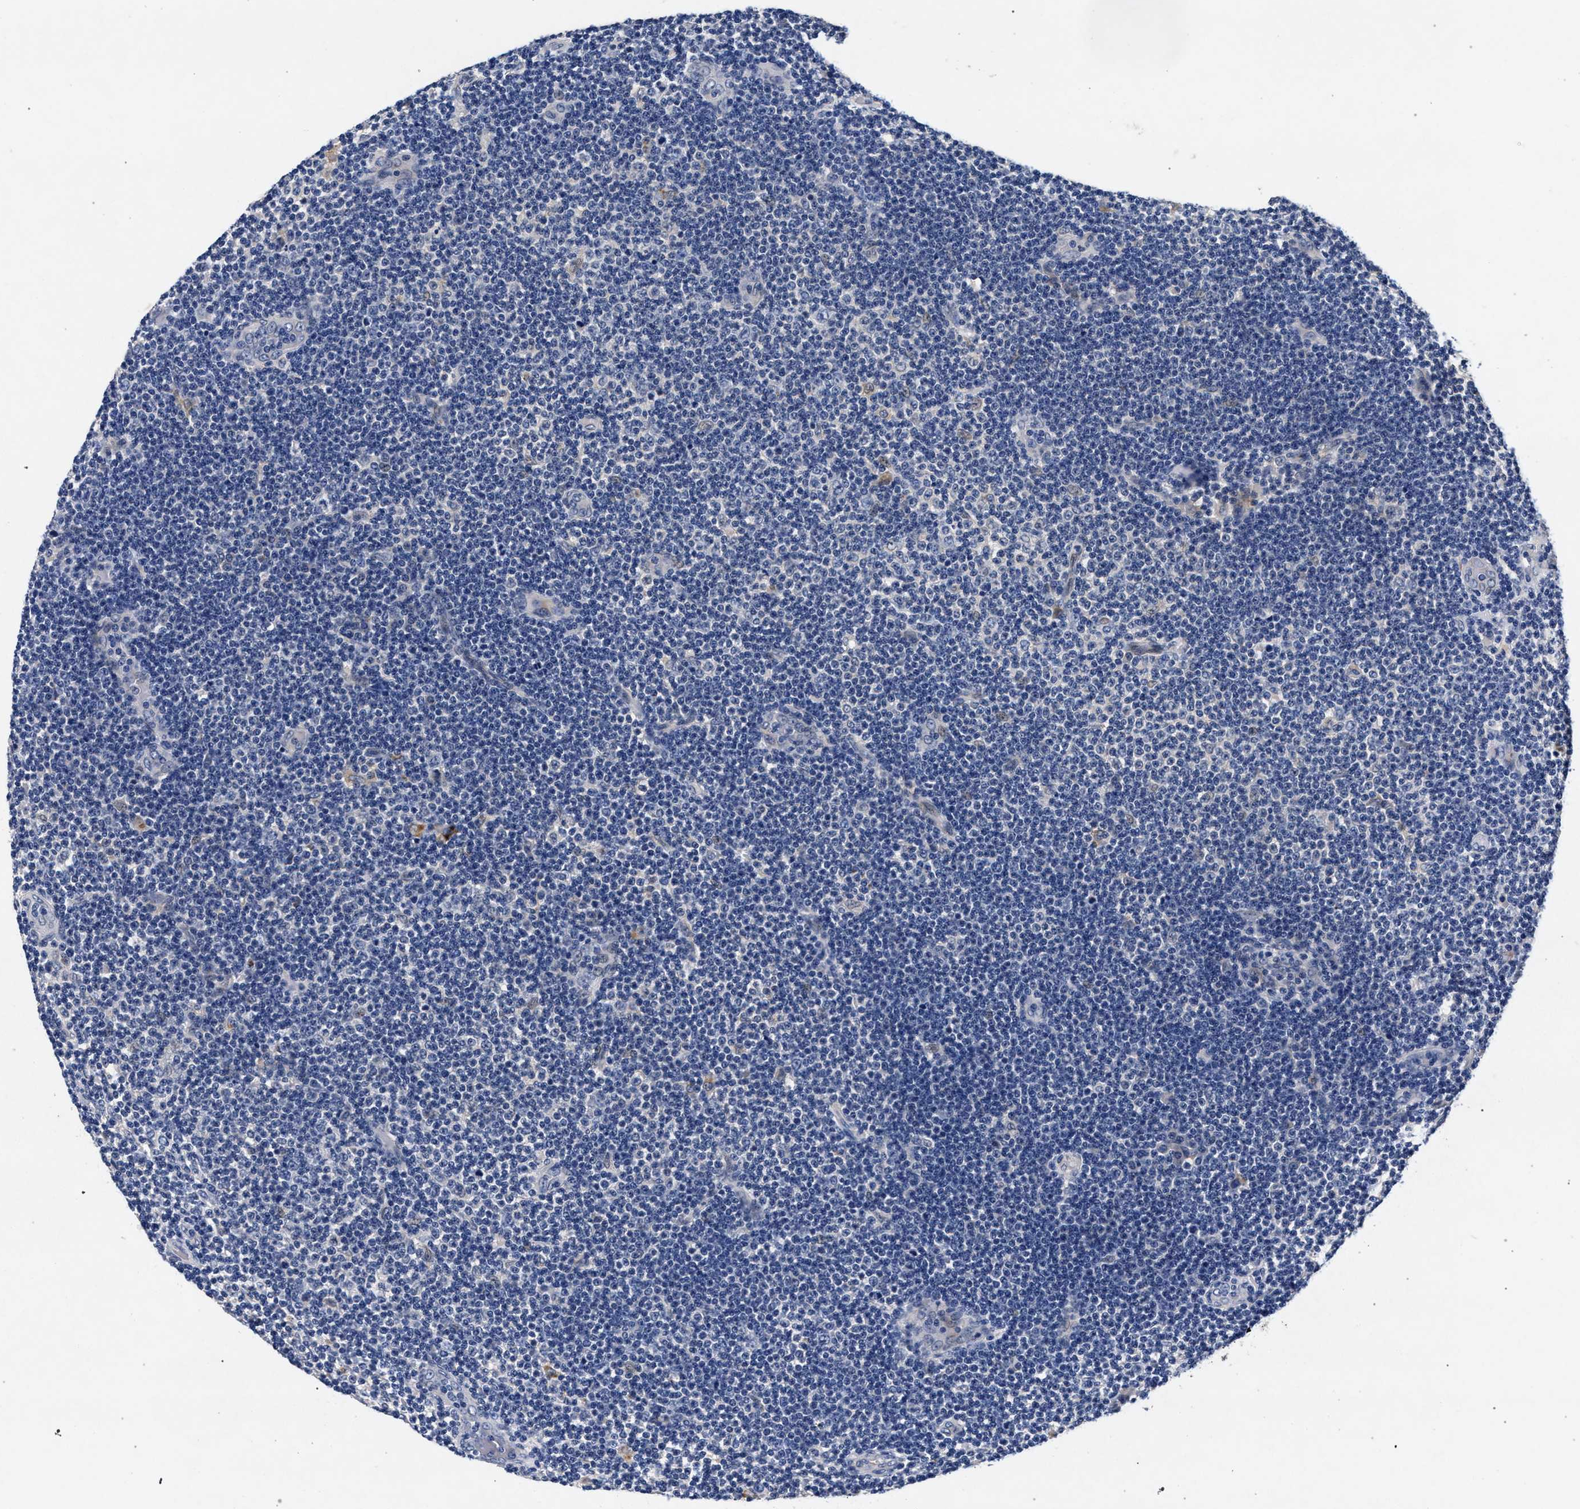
{"staining": {"intensity": "negative", "quantity": "none", "location": "none"}, "tissue": "lymphoma", "cell_type": "Tumor cells", "image_type": "cancer", "snomed": [{"axis": "morphology", "description": "Malignant lymphoma, non-Hodgkin's type, Low grade"}, {"axis": "topography", "description": "Lymph node"}], "caption": "This is a image of IHC staining of lymphoma, which shows no expression in tumor cells. The staining is performed using DAB (3,3'-diaminobenzidine) brown chromogen with nuclei counter-stained in using hematoxylin.", "gene": "NEK7", "patient": {"sex": "male", "age": 83}}